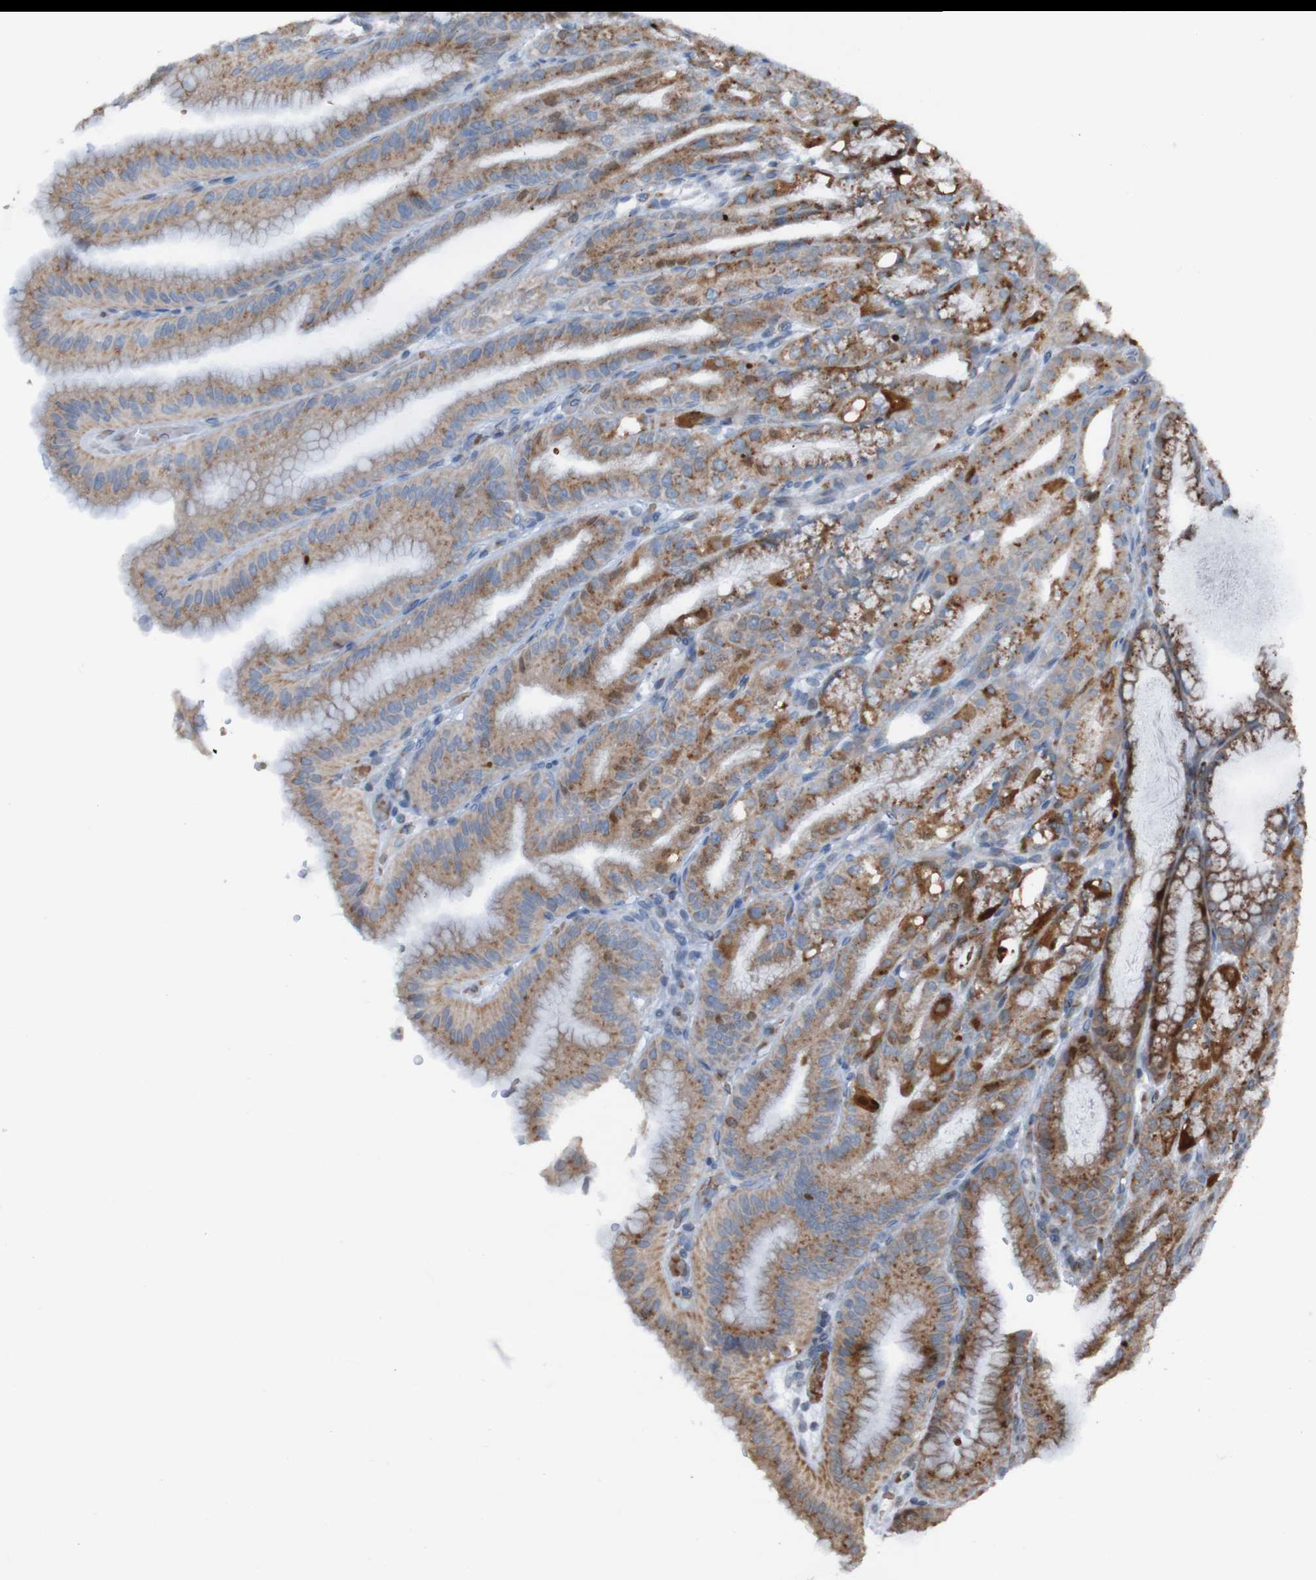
{"staining": {"intensity": "moderate", "quantity": "25%-75%", "location": "cytoplasmic/membranous"}, "tissue": "stomach", "cell_type": "Glandular cells", "image_type": "normal", "snomed": [{"axis": "morphology", "description": "Normal tissue, NOS"}, {"axis": "topography", "description": "Stomach, lower"}], "caption": "DAB (3,3'-diaminobenzidine) immunohistochemical staining of normal human stomach shows moderate cytoplasmic/membranous protein staining in about 25%-75% of glandular cells.", "gene": "UNG", "patient": {"sex": "male", "age": 71}}